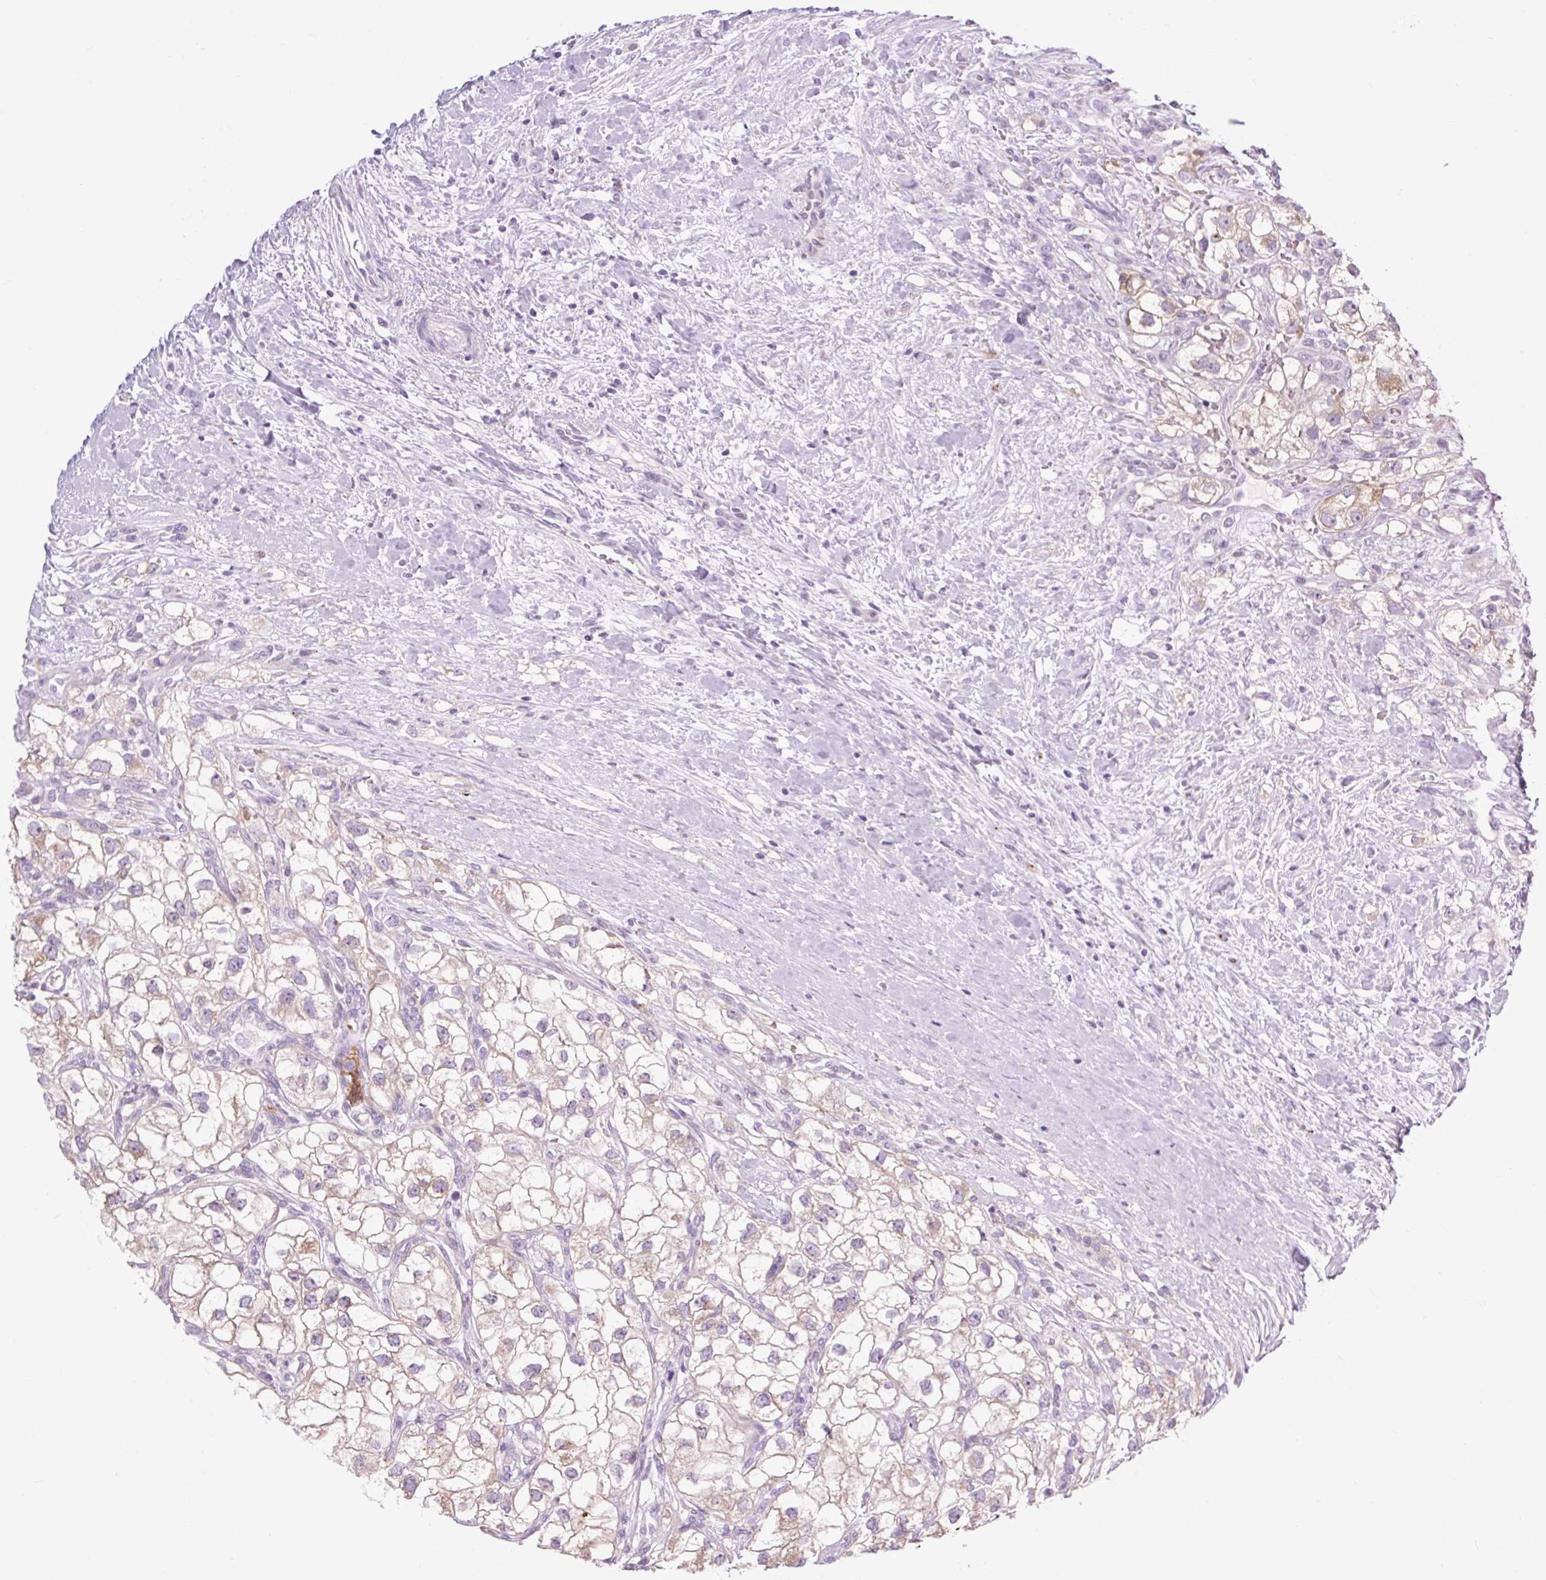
{"staining": {"intensity": "weak", "quantity": "25%-75%", "location": "cytoplasmic/membranous"}, "tissue": "renal cancer", "cell_type": "Tumor cells", "image_type": "cancer", "snomed": [{"axis": "morphology", "description": "Adenocarcinoma, NOS"}, {"axis": "topography", "description": "Kidney"}], "caption": "This micrograph exhibits immunohistochemistry staining of human renal cancer (adenocarcinoma), with low weak cytoplasmic/membranous expression in approximately 25%-75% of tumor cells.", "gene": "RNASE10", "patient": {"sex": "male", "age": 59}}